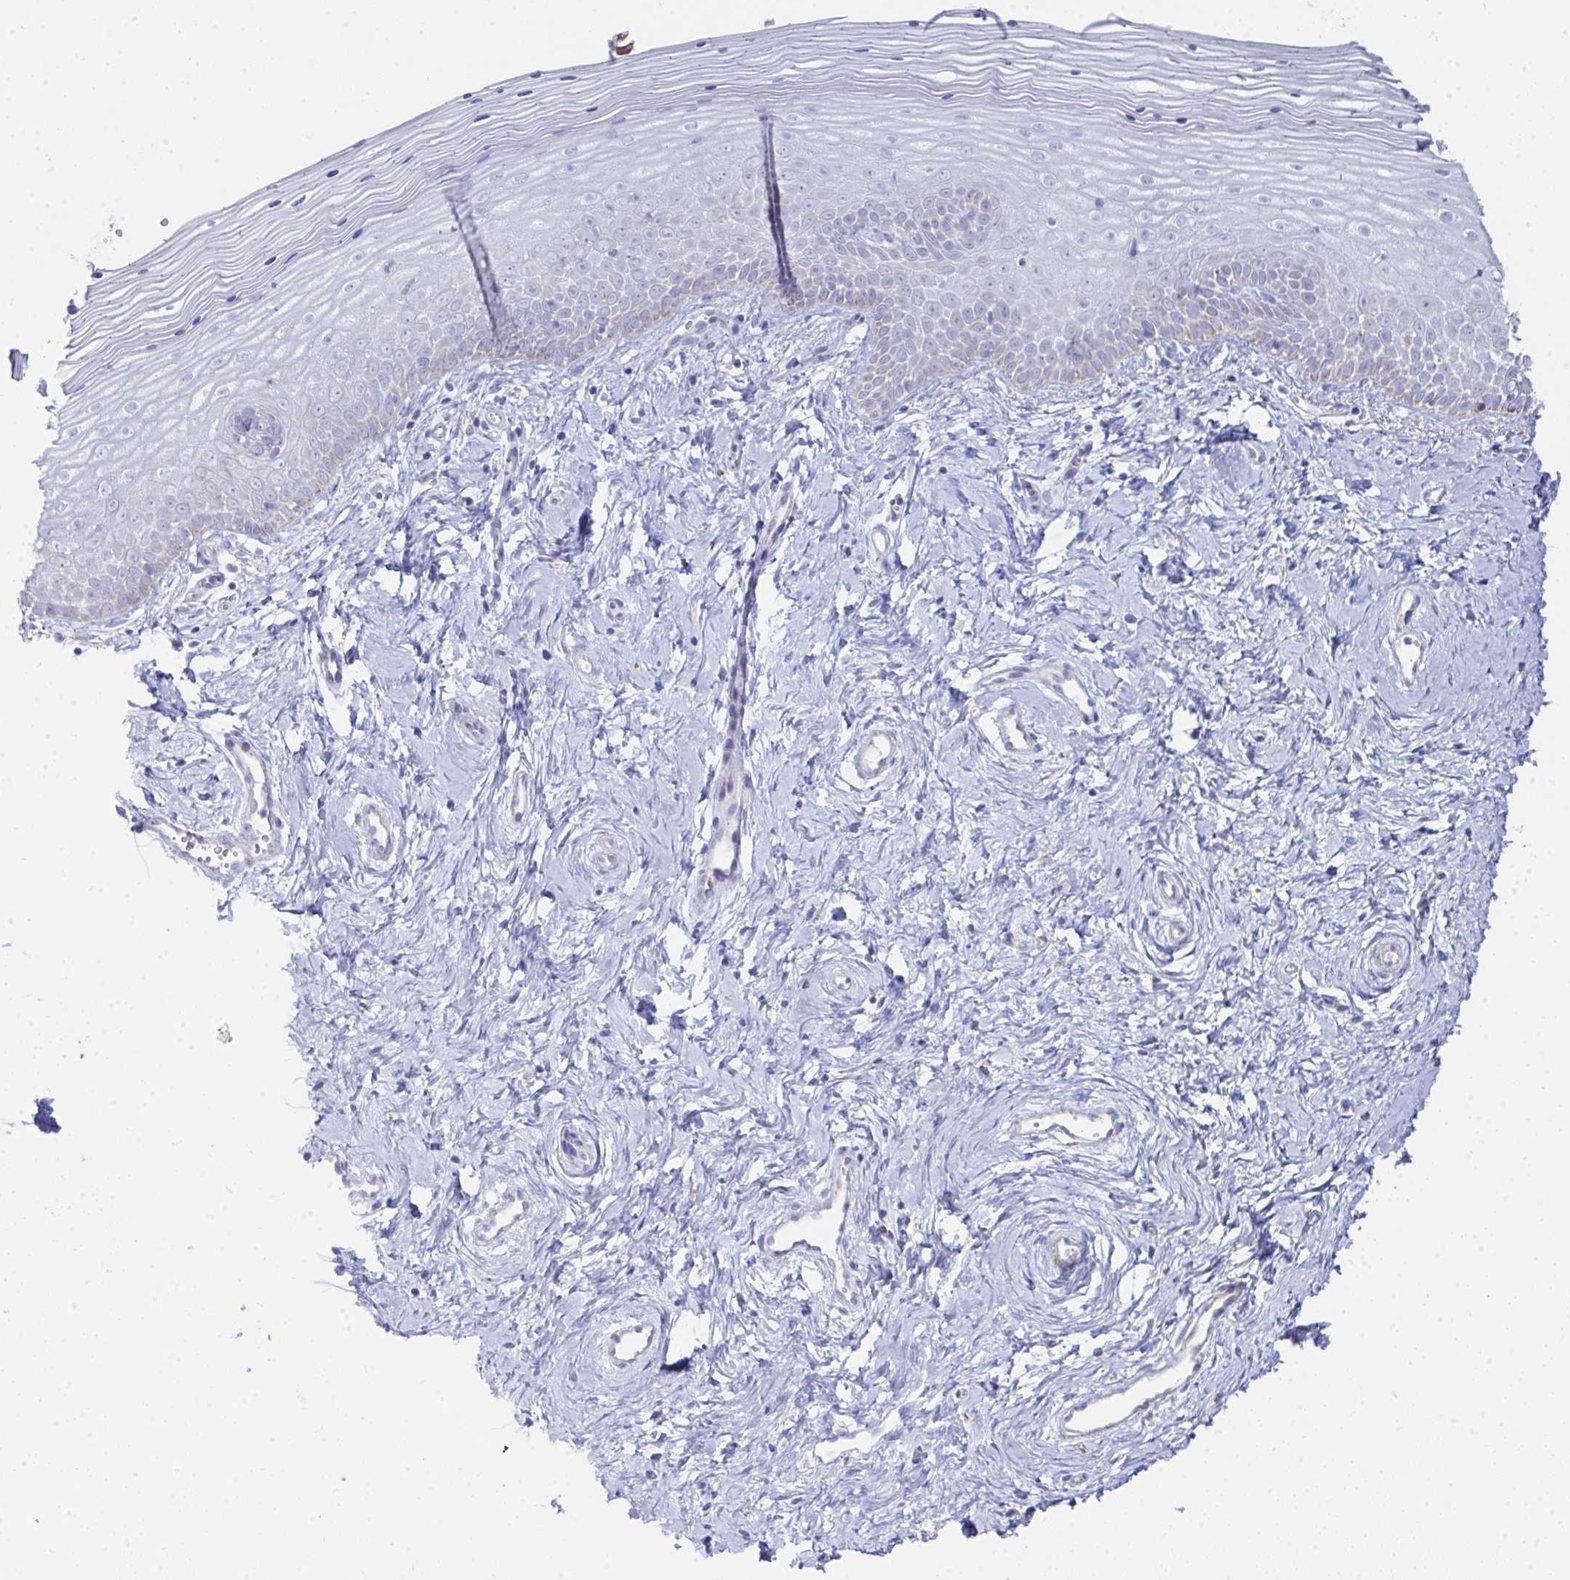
{"staining": {"intensity": "negative", "quantity": "none", "location": "none"}, "tissue": "vagina", "cell_type": "Squamous epithelial cells", "image_type": "normal", "snomed": [{"axis": "morphology", "description": "Normal tissue, NOS"}, {"axis": "topography", "description": "Vagina"}], "caption": "There is no significant expression in squamous epithelial cells of vagina. The staining is performed using DAB (3,3'-diaminobenzidine) brown chromogen with nuclei counter-stained in using hematoxylin.", "gene": "AIFM1", "patient": {"sex": "female", "age": 38}}